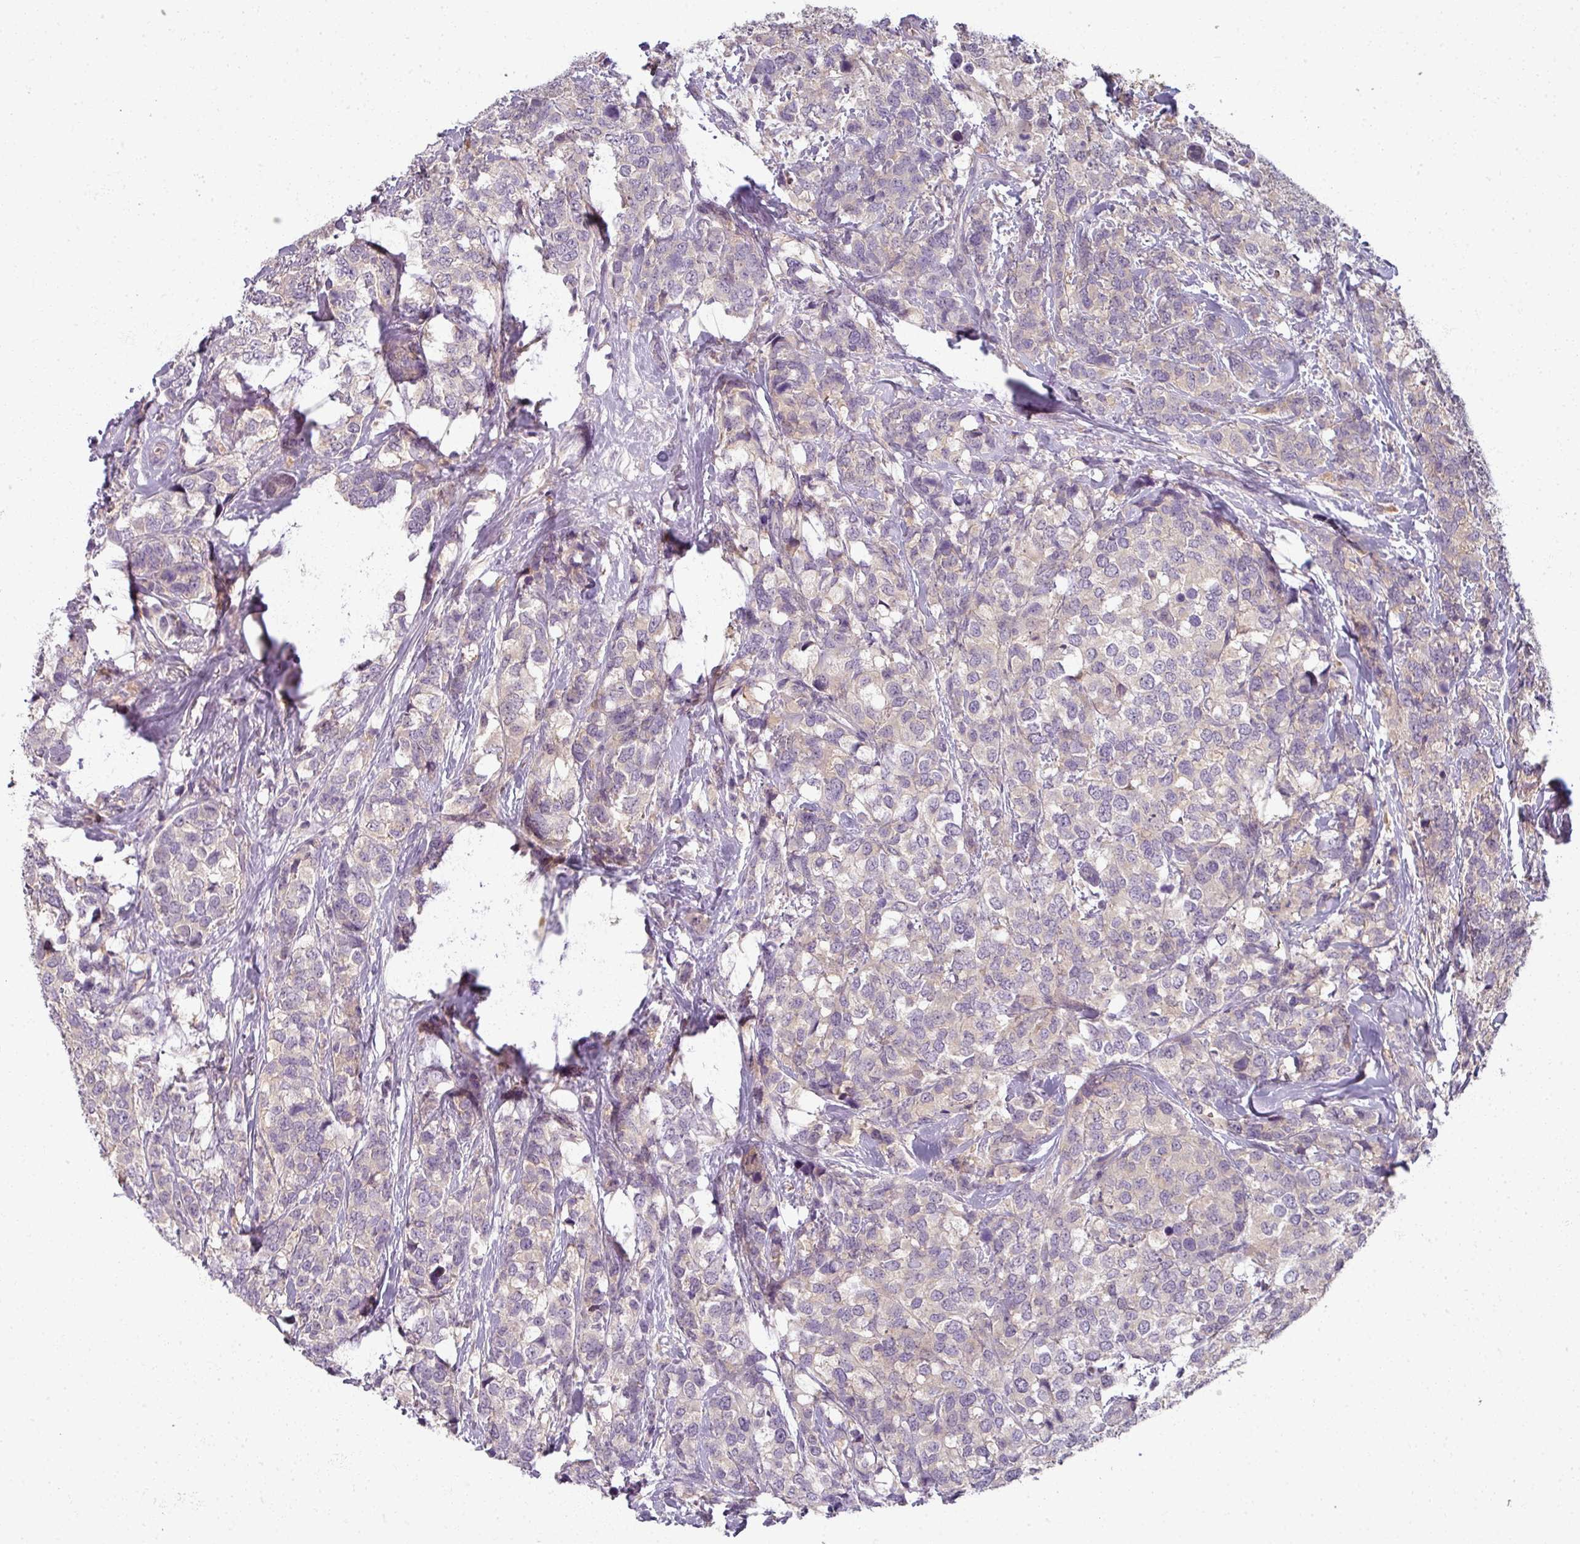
{"staining": {"intensity": "negative", "quantity": "none", "location": "none"}, "tissue": "breast cancer", "cell_type": "Tumor cells", "image_type": "cancer", "snomed": [{"axis": "morphology", "description": "Lobular carcinoma"}, {"axis": "topography", "description": "Breast"}], "caption": "High magnification brightfield microscopy of breast cancer (lobular carcinoma) stained with DAB (brown) and counterstained with hematoxylin (blue): tumor cells show no significant expression.", "gene": "MYMK", "patient": {"sex": "female", "age": 59}}